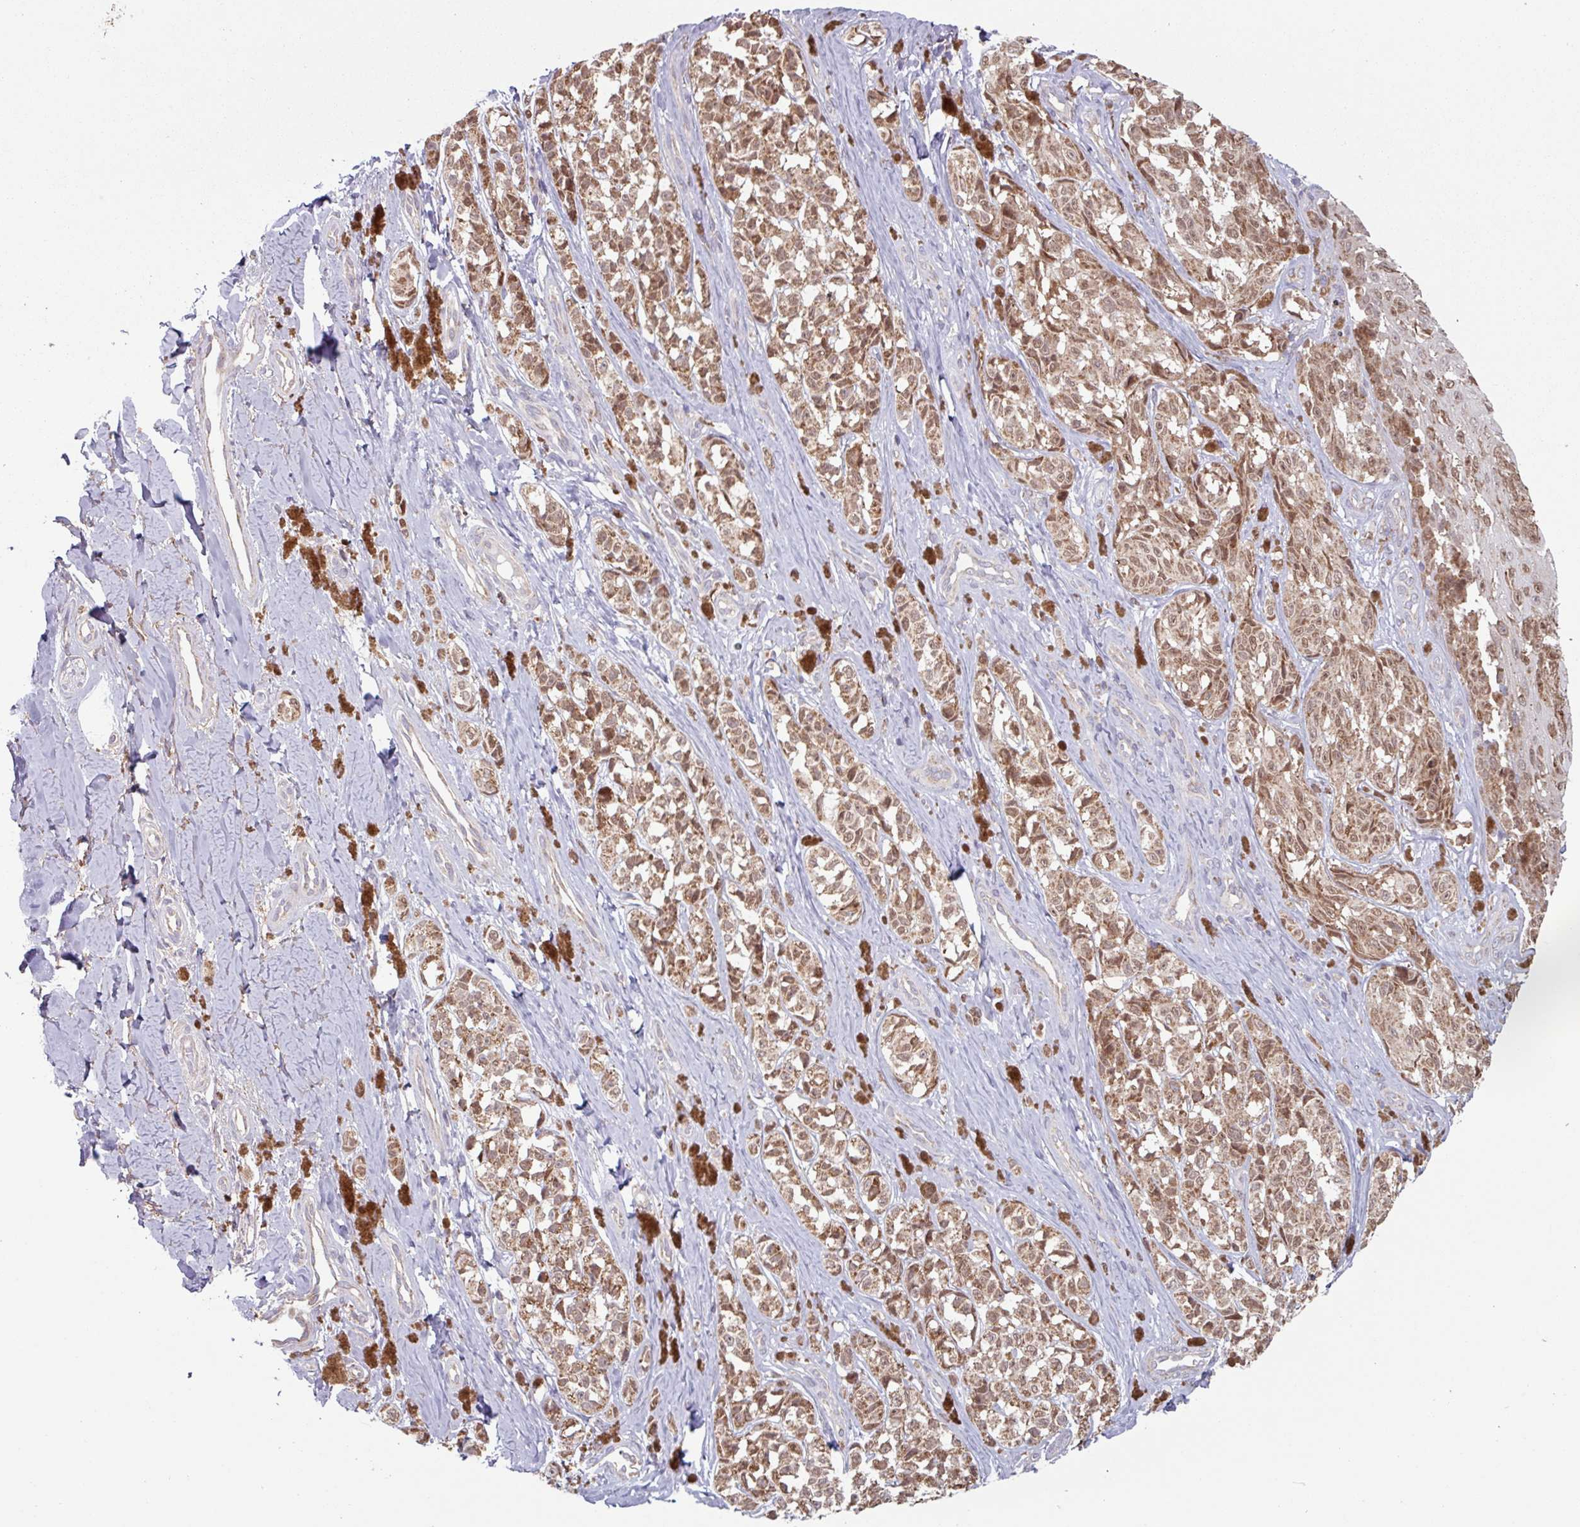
{"staining": {"intensity": "moderate", "quantity": ">75%", "location": "cytoplasmic/membranous"}, "tissue": "melanoma", "cell_type": "Tumor cells", "image_type": "cancer", "snomed": [{"axis": "morphology", "description": "Malignant melanoma, NOS"}, {"axis": "topography", "description": "Skin"}], "caption": "High-power microscopy captured an IHC photomicrograph of malignant melanoma, revealing moderate cytoplasmic/membranous positivity in approximately >75% of tumor cells. (IHC, brightfield microscopy, high magnification).", "gene": "COX7C", "patient": {"sex": "female", "age": 65}}